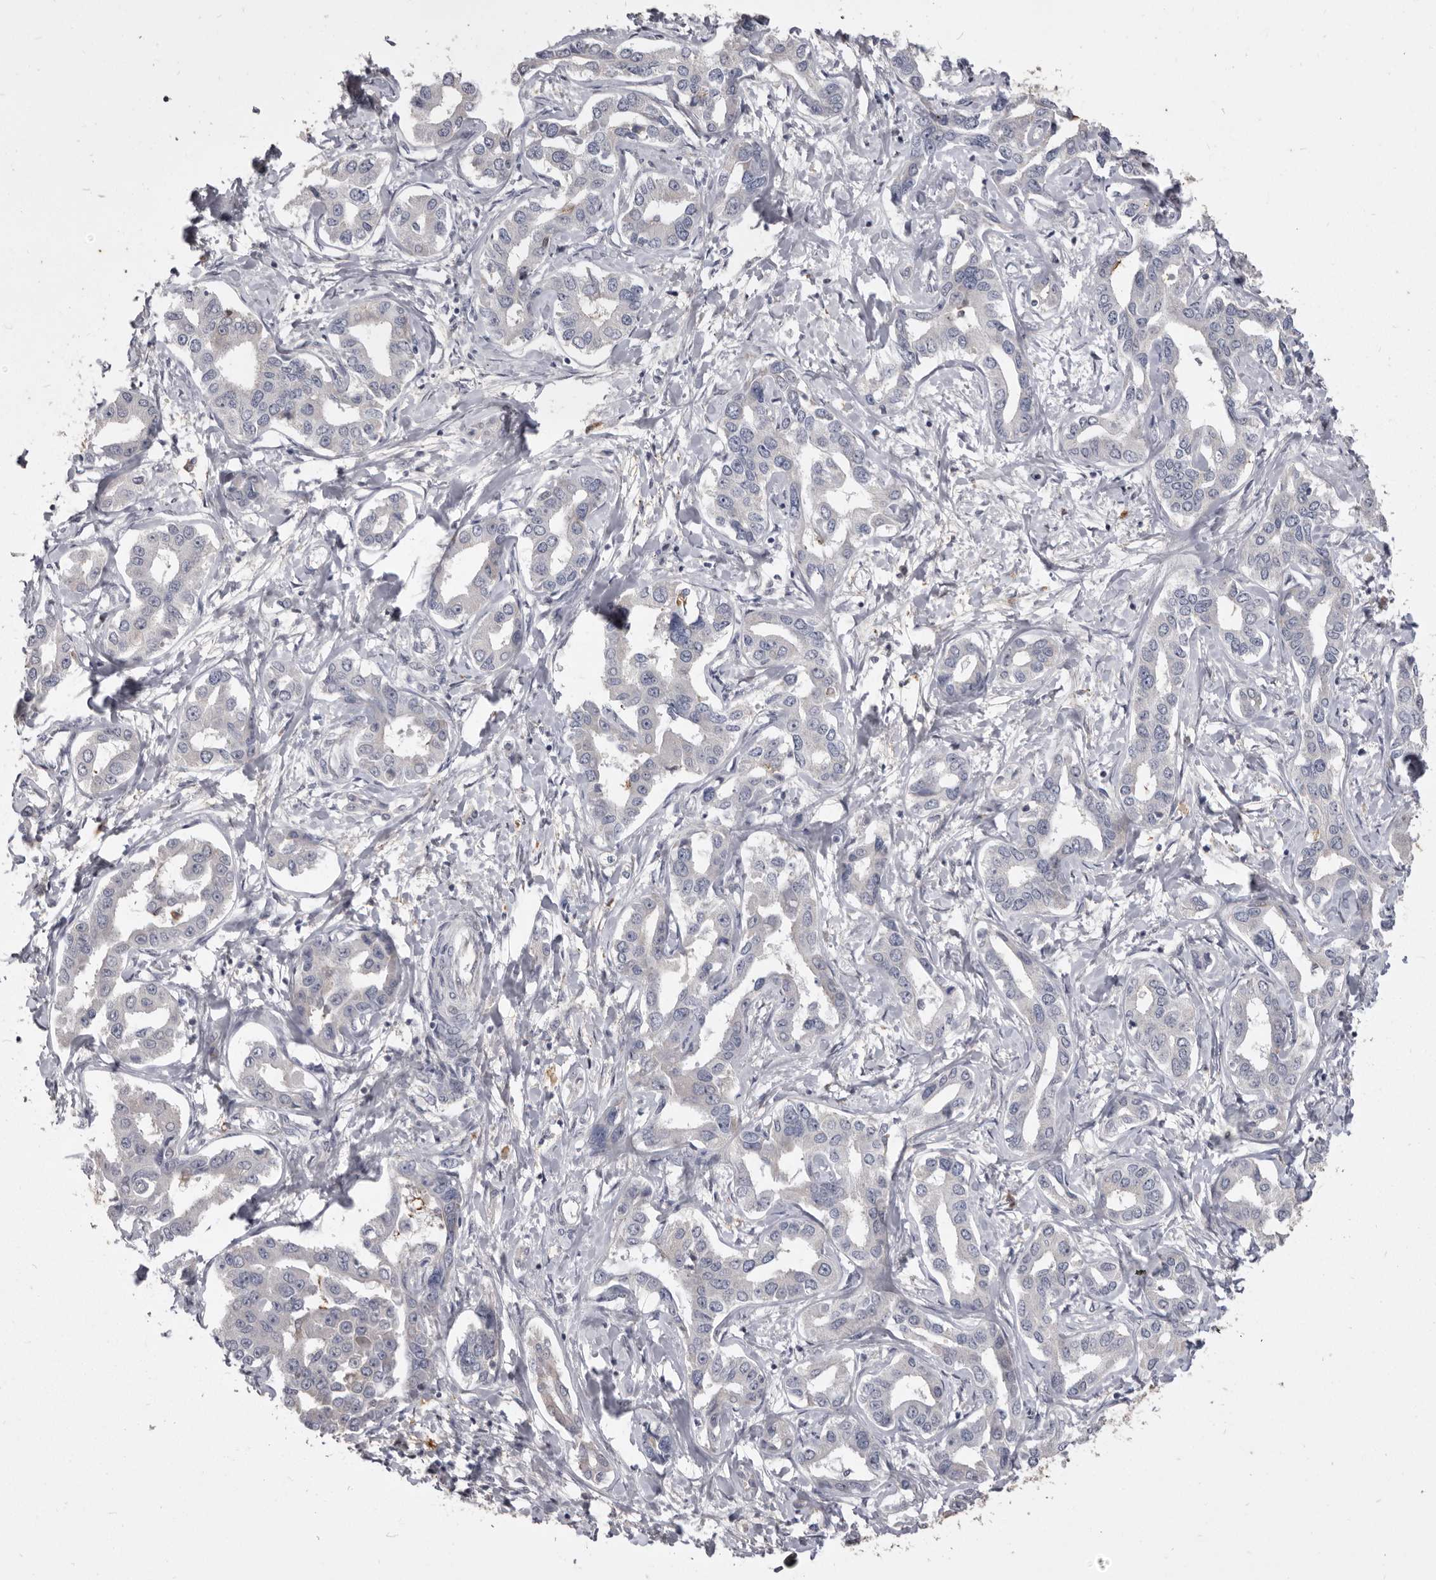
{"staining": {"intensity": "negative", "quantity": "none", "location": "none"}, "tissue": "liver cancer", "cell_type": "Tumor cells", "image_type": "cancer", "snomed": [{"axis": "morphology", "description": "Cholangiocarcinoma"}, {"axis": "topography", "description": "Liver"}], "caption": "An immunohistochemistry (IHC) photomicrograph of liver cancer (cholangiocarcinoma) is shown. There is no staining in tumor cells of liver cancer (cholangiocarcinoma).", "gene": "VPS45", "patient": {"sex": "male", "age": 59}}